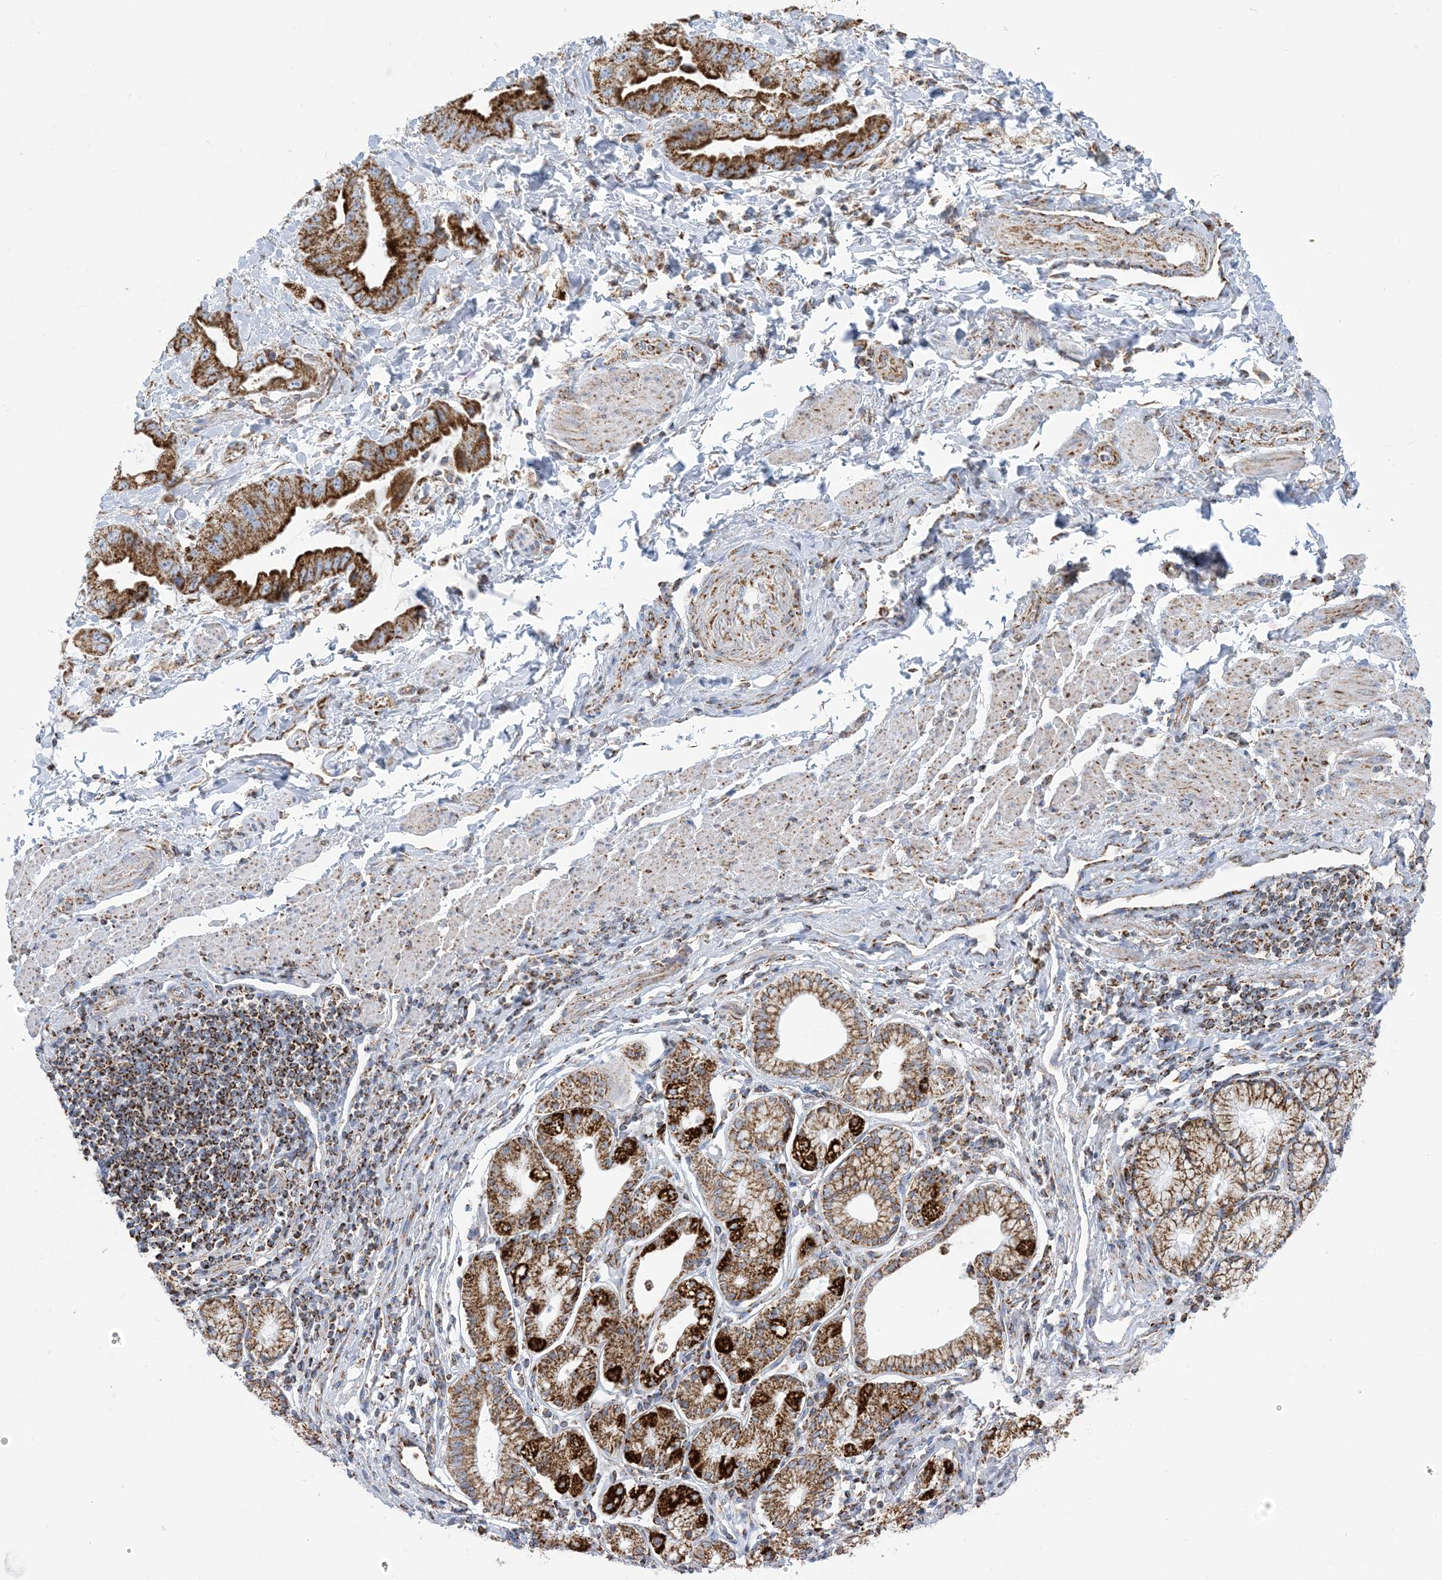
{"staining": {"intensity": "strong", "quantity": ">75%", "location": "cytoplasmic/membranous"}, "tissue": "stomach cancer", "cell_type": "Tumor cells", "image_type": "cancer", "snomed": [{"axis": "morphology", "description": "Adenocarcinoma, NOS"}, {"axis": "topography", "description": "Stomach"}], "caption": "This is a micrograph of immunohistochemistry staining of stomach adenocarcinoma, which shows strong staining in the cytoplasmic/membranous of tumor cells.", "gene": "SAMM50", "patient": {"sex": "male", "age": 62}}